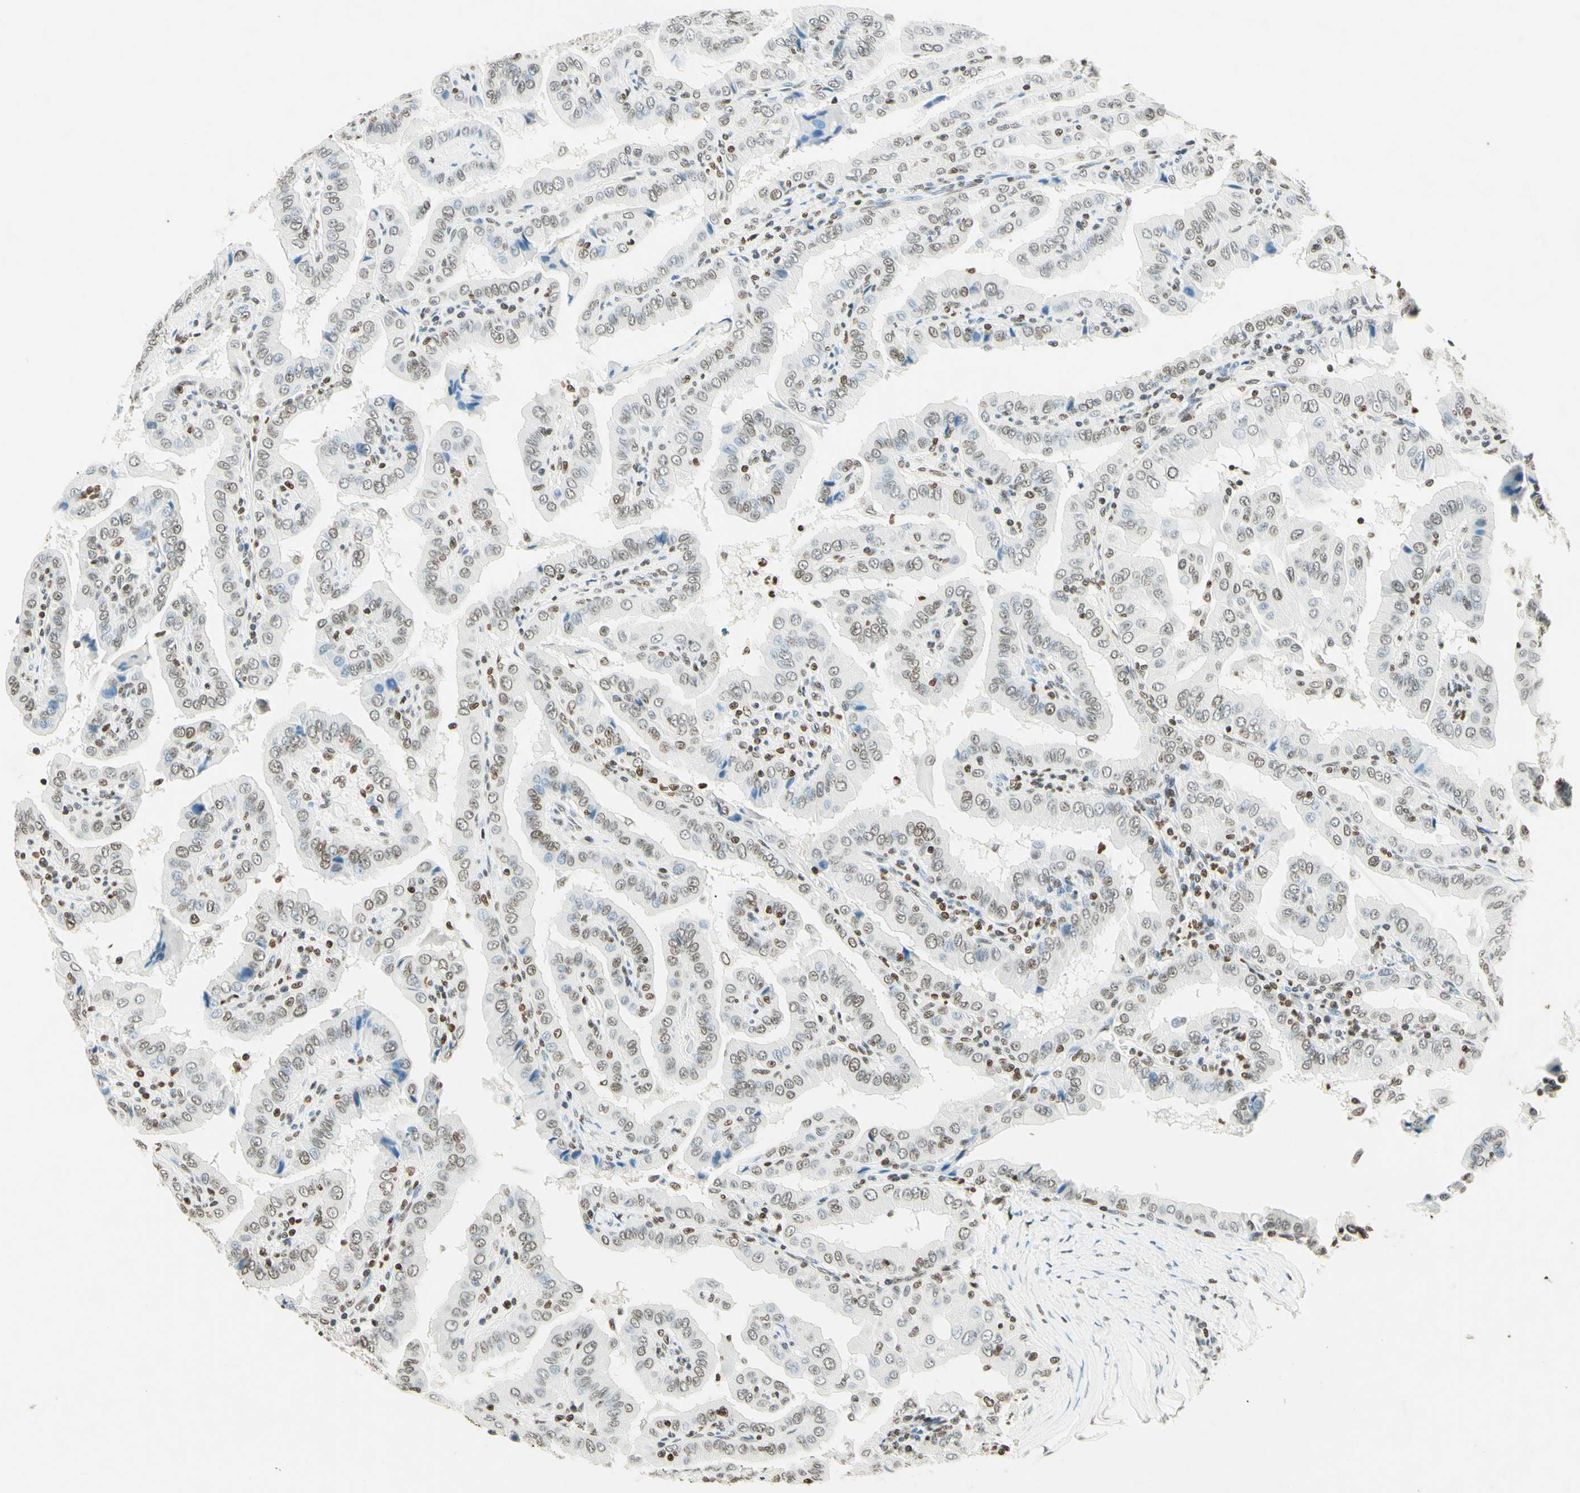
{"staining": {"intensity": "weak", "quantity": "25%-75%", "location": "nuclear"}, "tissue": "thyroid cancer", "cell_type": "Tumor cells", "image_type": "cancer", "snomed": [{"axis": "morphology", "description": "Papillary adenocarcinoma, NOS"}, {"axis": "topography", "description": "Thyroid gland"}], "caption": "Immunohistochemical staining of human thyroid papillary adenocarcinoma shows low levels of weak nuclear protein expression in about 25%-75% of tumor cells. (Brightfield microscopy of DAB IHC at high magnification).", "gene": "MSH2", "patient": {"sex": "male", "age": 33}}